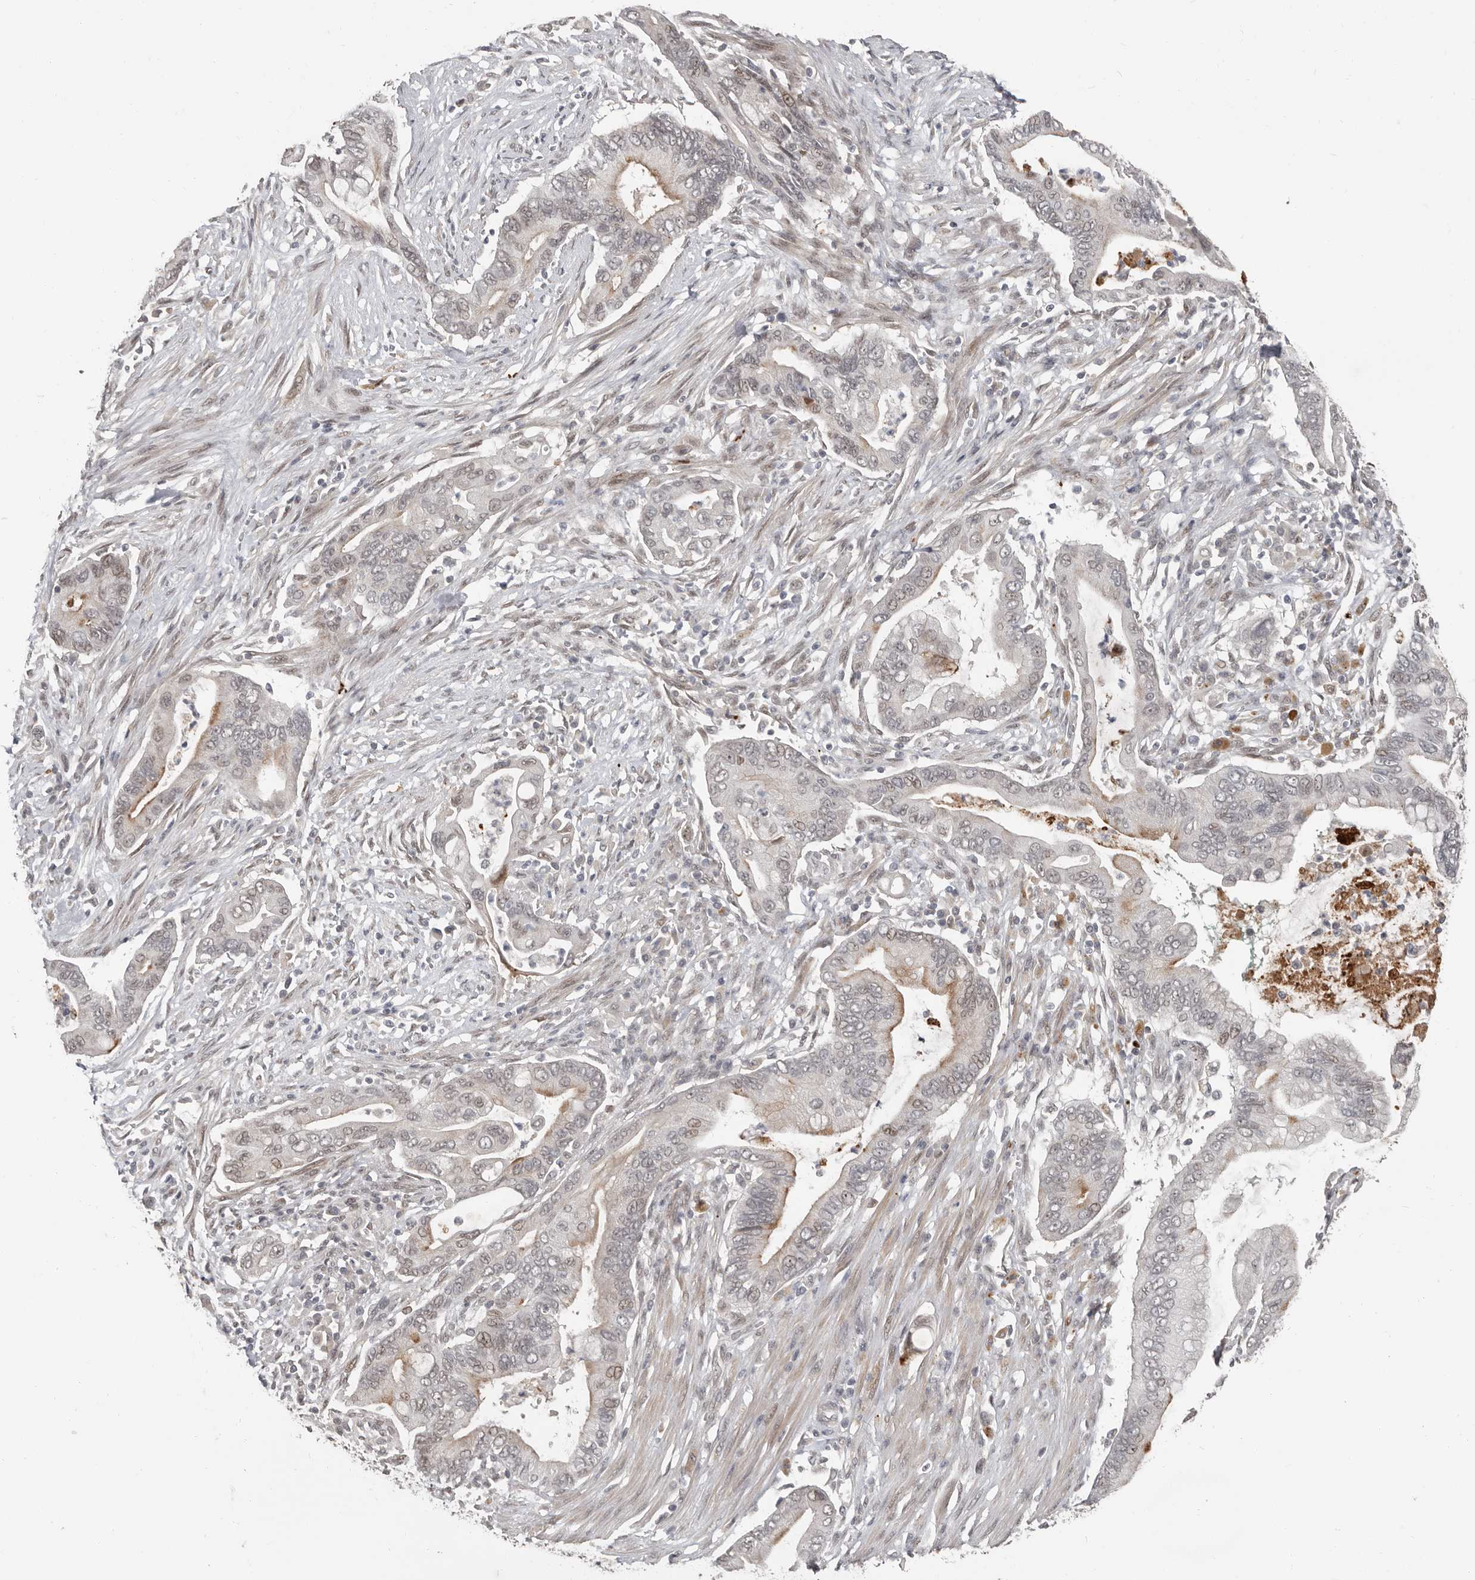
{"staining": {"intensity": "moderate", "quantity": "<25%", "location": "cytoplasmic/membranous,nuclear"}, "tissue": "pancreatic cancer", "cell_type": "Tumor cells", "image_type": "cancer", "snomed": [{"axis": "morphology", "description": "Adenocarcinoma, NOS"}, {"axis": "topography", "description": "Pancreas"}], "caption": "The immunohistochemical stain shows moderate cytoplasmic/membranous and nuclear expression in tumor cells of pancreatic adenocarcinoma tissue.", "gene": "APOL6", "patient": {"sex": "male", "age": 78}}